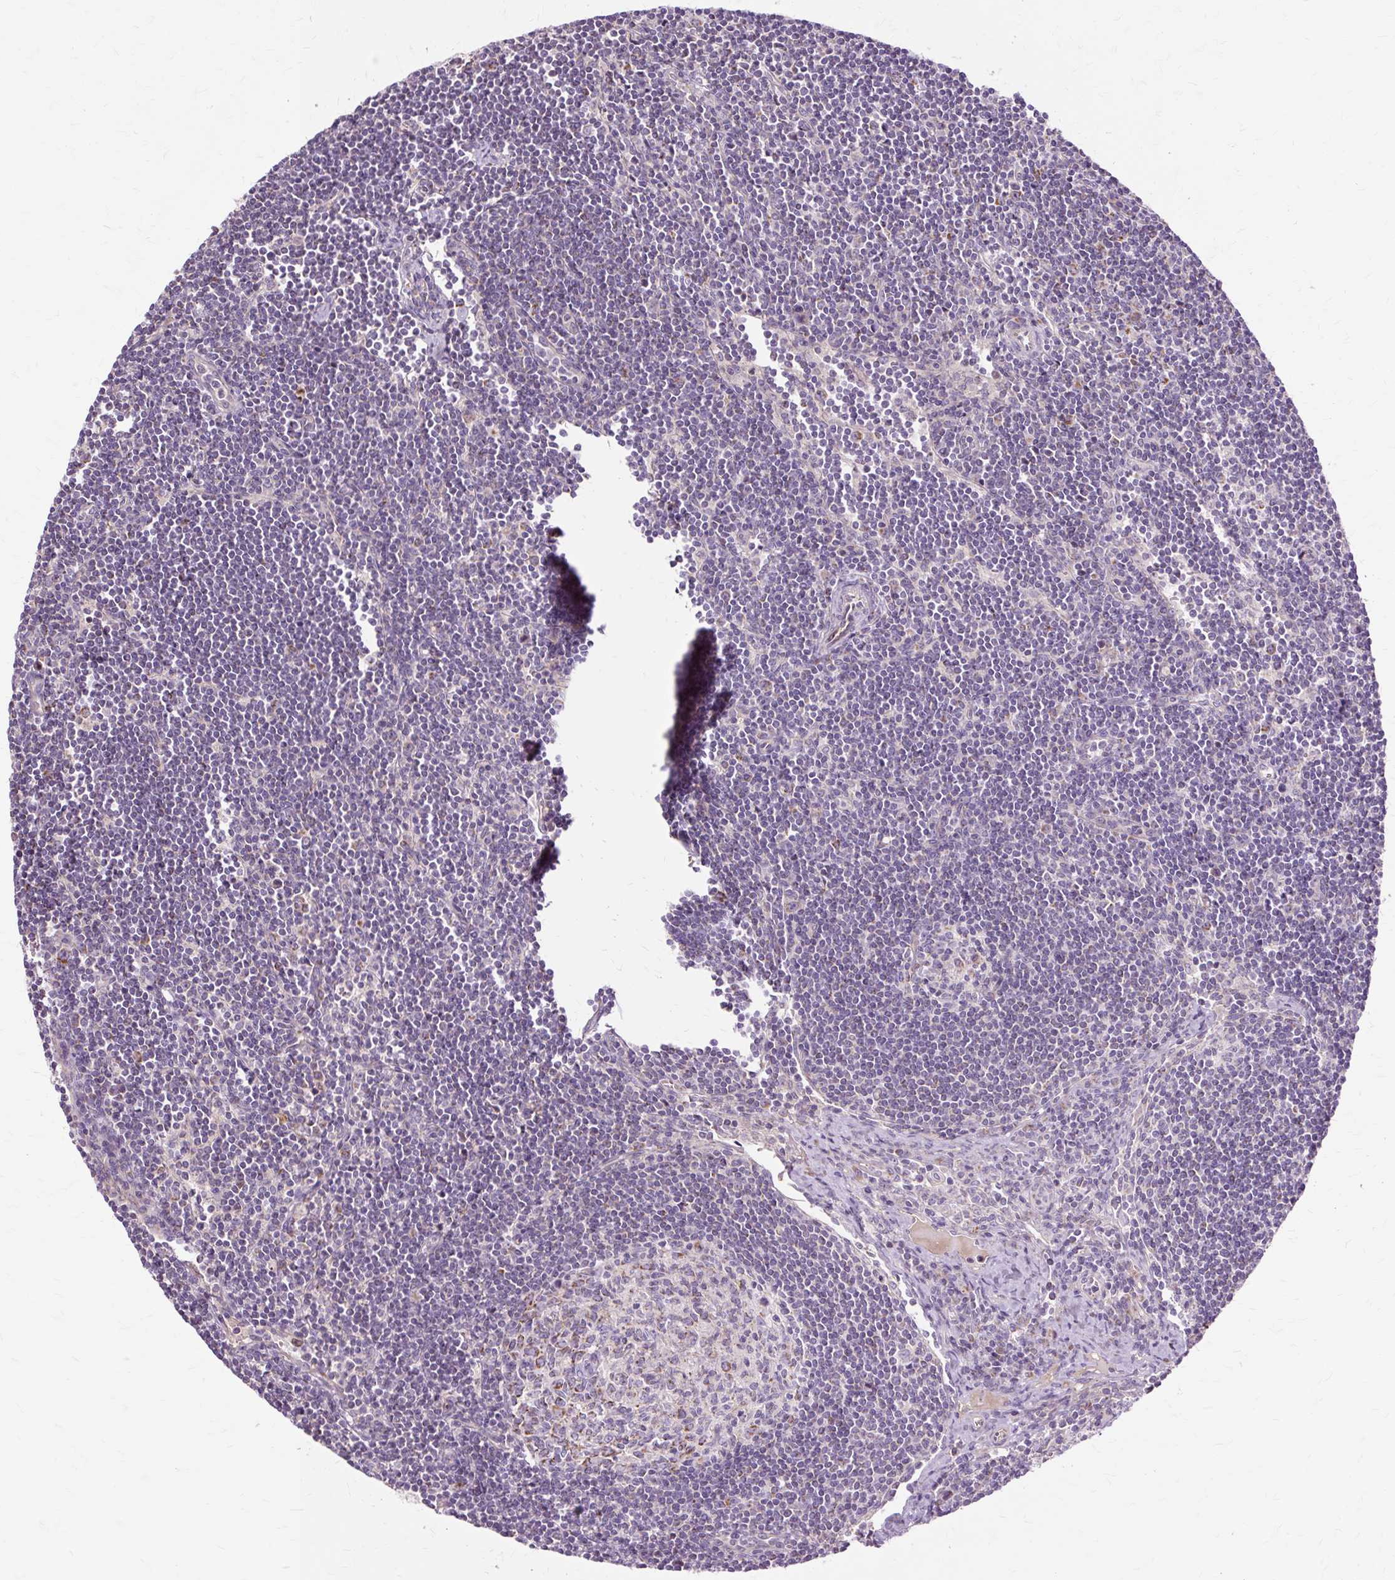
{"staining": {"intensity": "weak", "quantity": "25%-75%", "location": "cytoplasmic/membranous"}, "tissue": "lymph node", "cell_type": "Germinal center cells", "image_type": "normal", "snomed": [{"axis": "morphology", "description": "Normal tissue, NOS"}, {"axis": "topography", "description": "Lymph node"}], "caption": "This is an image of immunohistochemistry staining of normal lymph node, which shows weak positivity in the cytoplasmic/membranous of germinal center cells.", "gene": "PDZD2", "patient": {"sex": "female", "age": 29}}